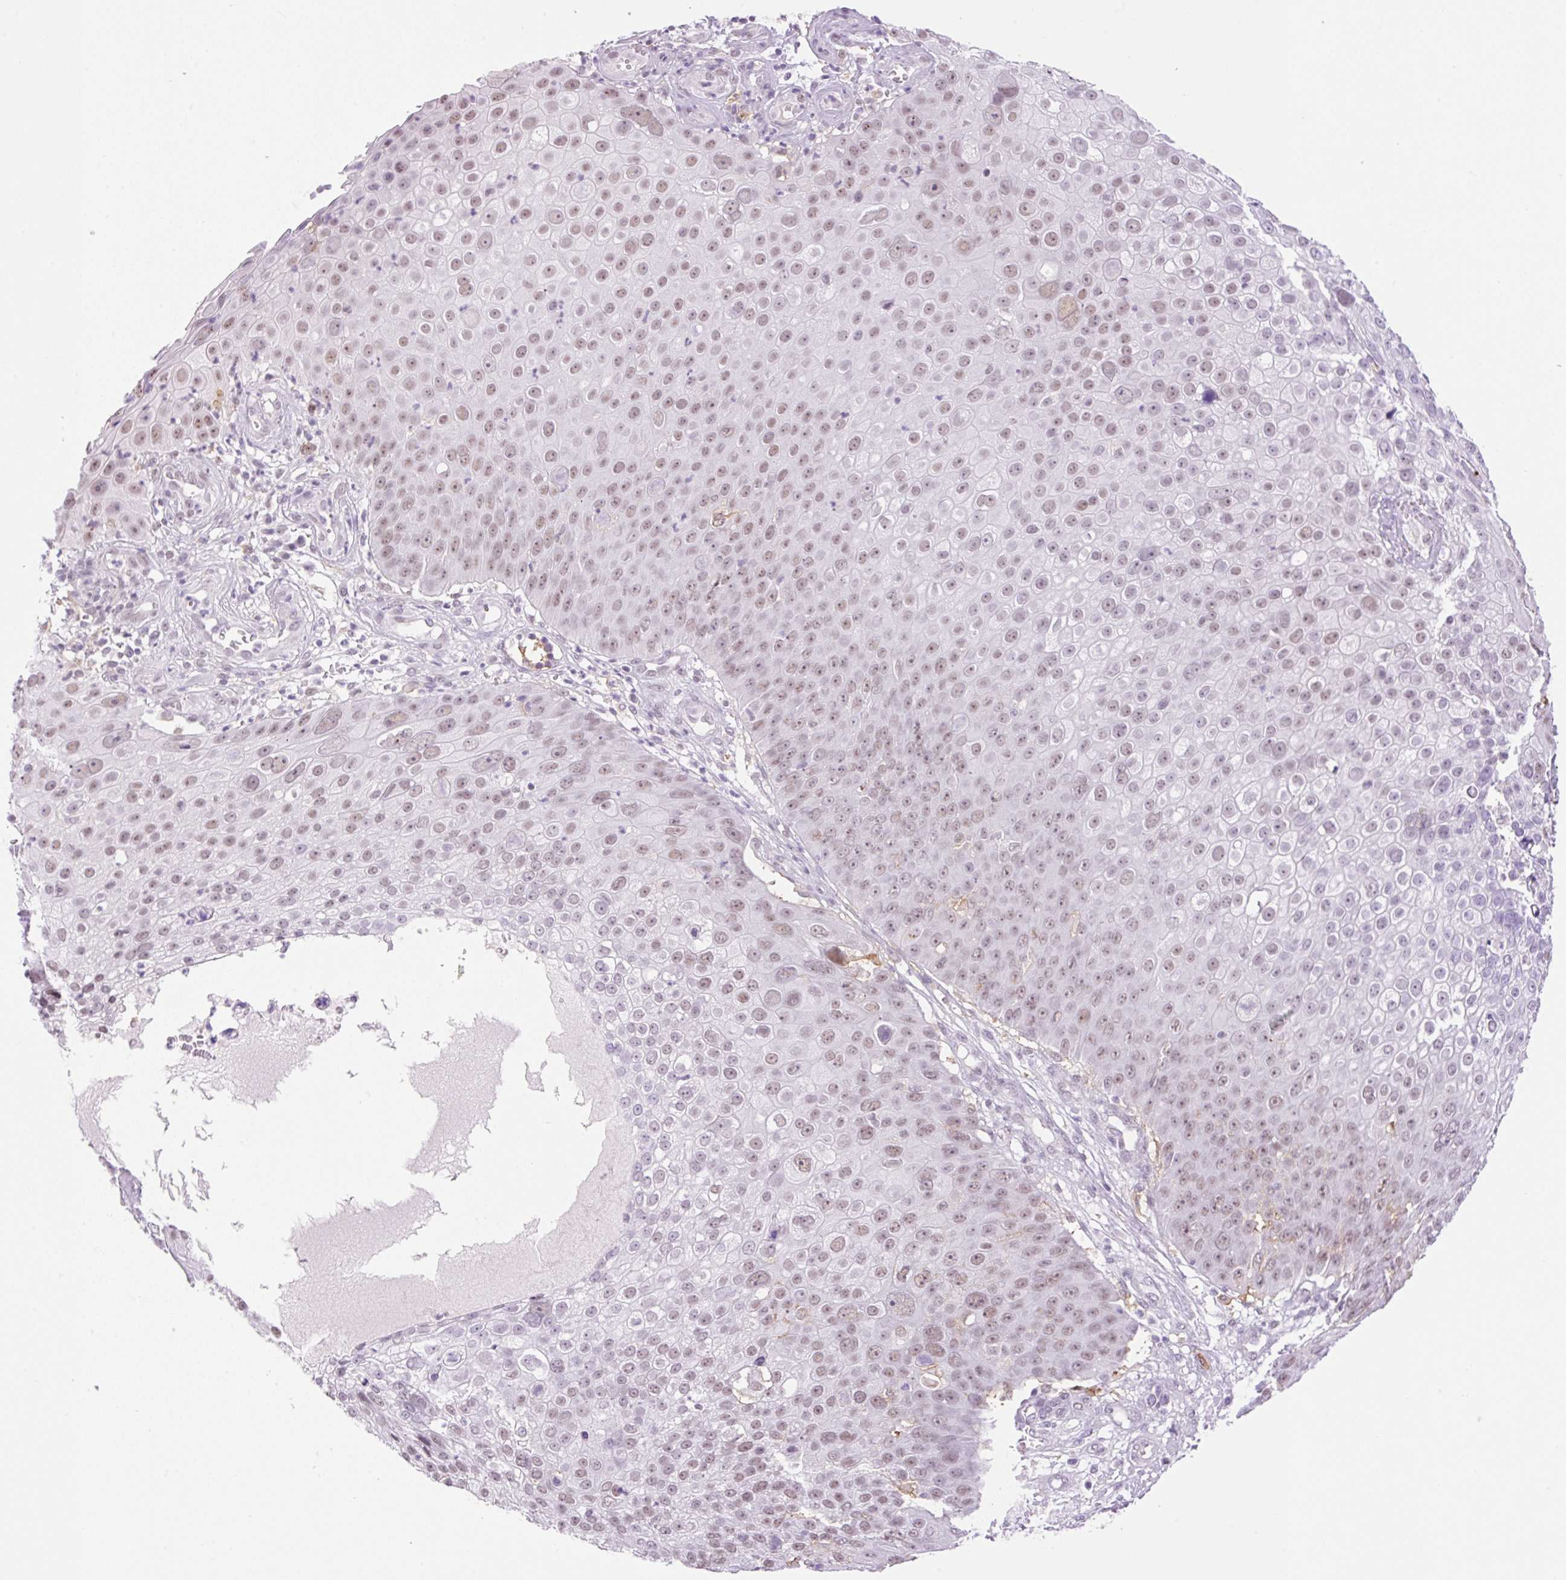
{"staining": {"intensity": "weak", "quantity": ">75%", "location": "nuclear"}, "tissue": "skin cancer", "cell_type": "Tumor cells", "image_type": "cancer", "snomed": [{"axis": "morphology", "description": "Squamous cell carcinoma, NOS"}, {"axis": "topography", "description": "Skin"}], "caption": "Immunohistochemical staining of human skin squamous cell carcinoma shows low levels of weak nuclear protein expression in approximately >75% of tumor cells.", "gene": "PALM3", "patient": {"sex": "male", "age": 71}}